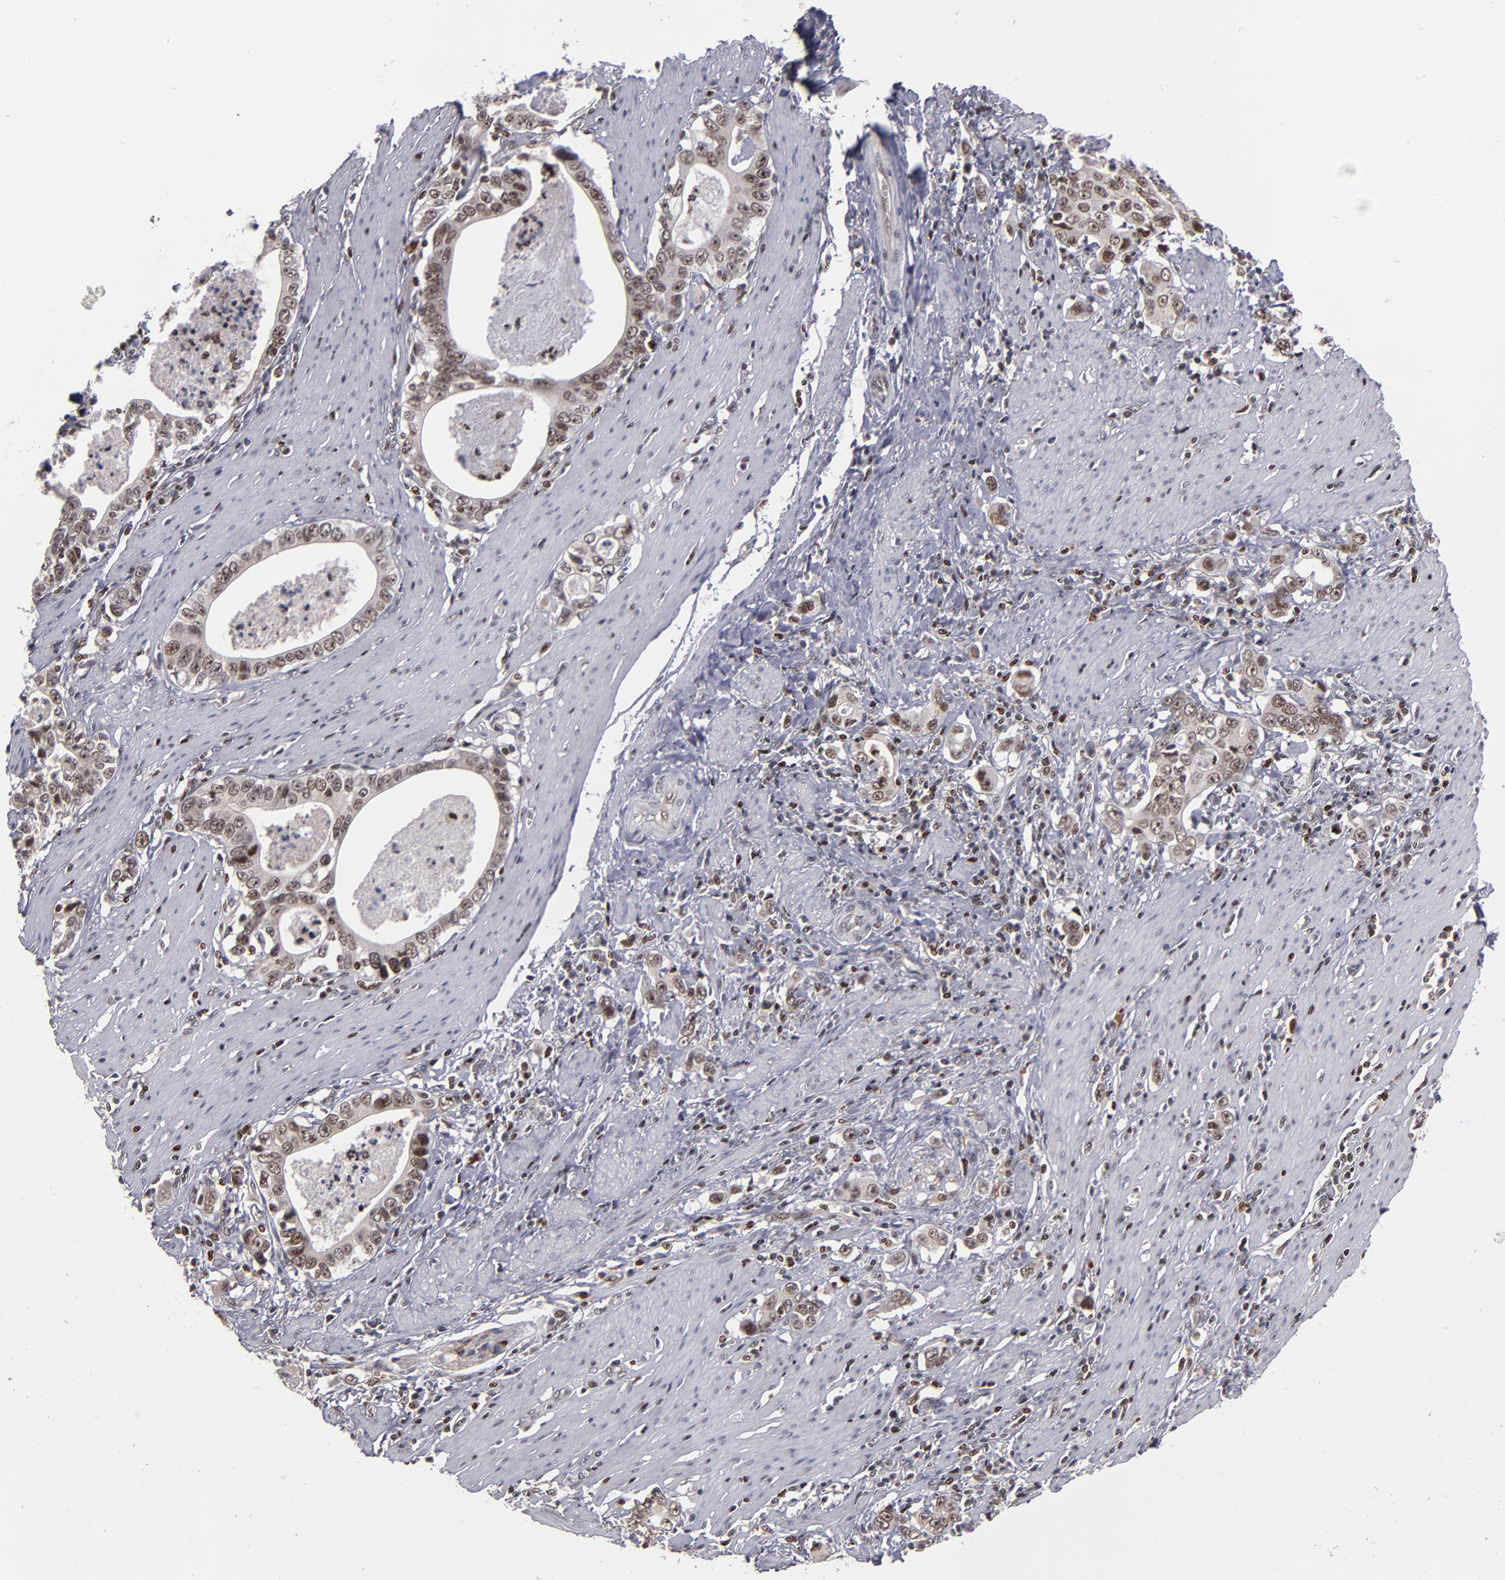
{"staining": {"intensity": "weak", "quantity": ">75%", "location": "nuclear"}, "tissue": "stomach cancer", "cell_type": "Tumor cells", "image_type": "cancer", "snomed": [{"axis": "morphology", "description": "Adenocarcinoma, NOS"}, {"axis": "topography", "description": "Stomach, lower"}], "caption": "Human stomach adenocarcinoma stained for a protein (brown) demonstrates weak nuclear positive expression in about >75% of tumor cells.", "gene": "KDM6A", "patient": {"sex": "female", "age": 72}}